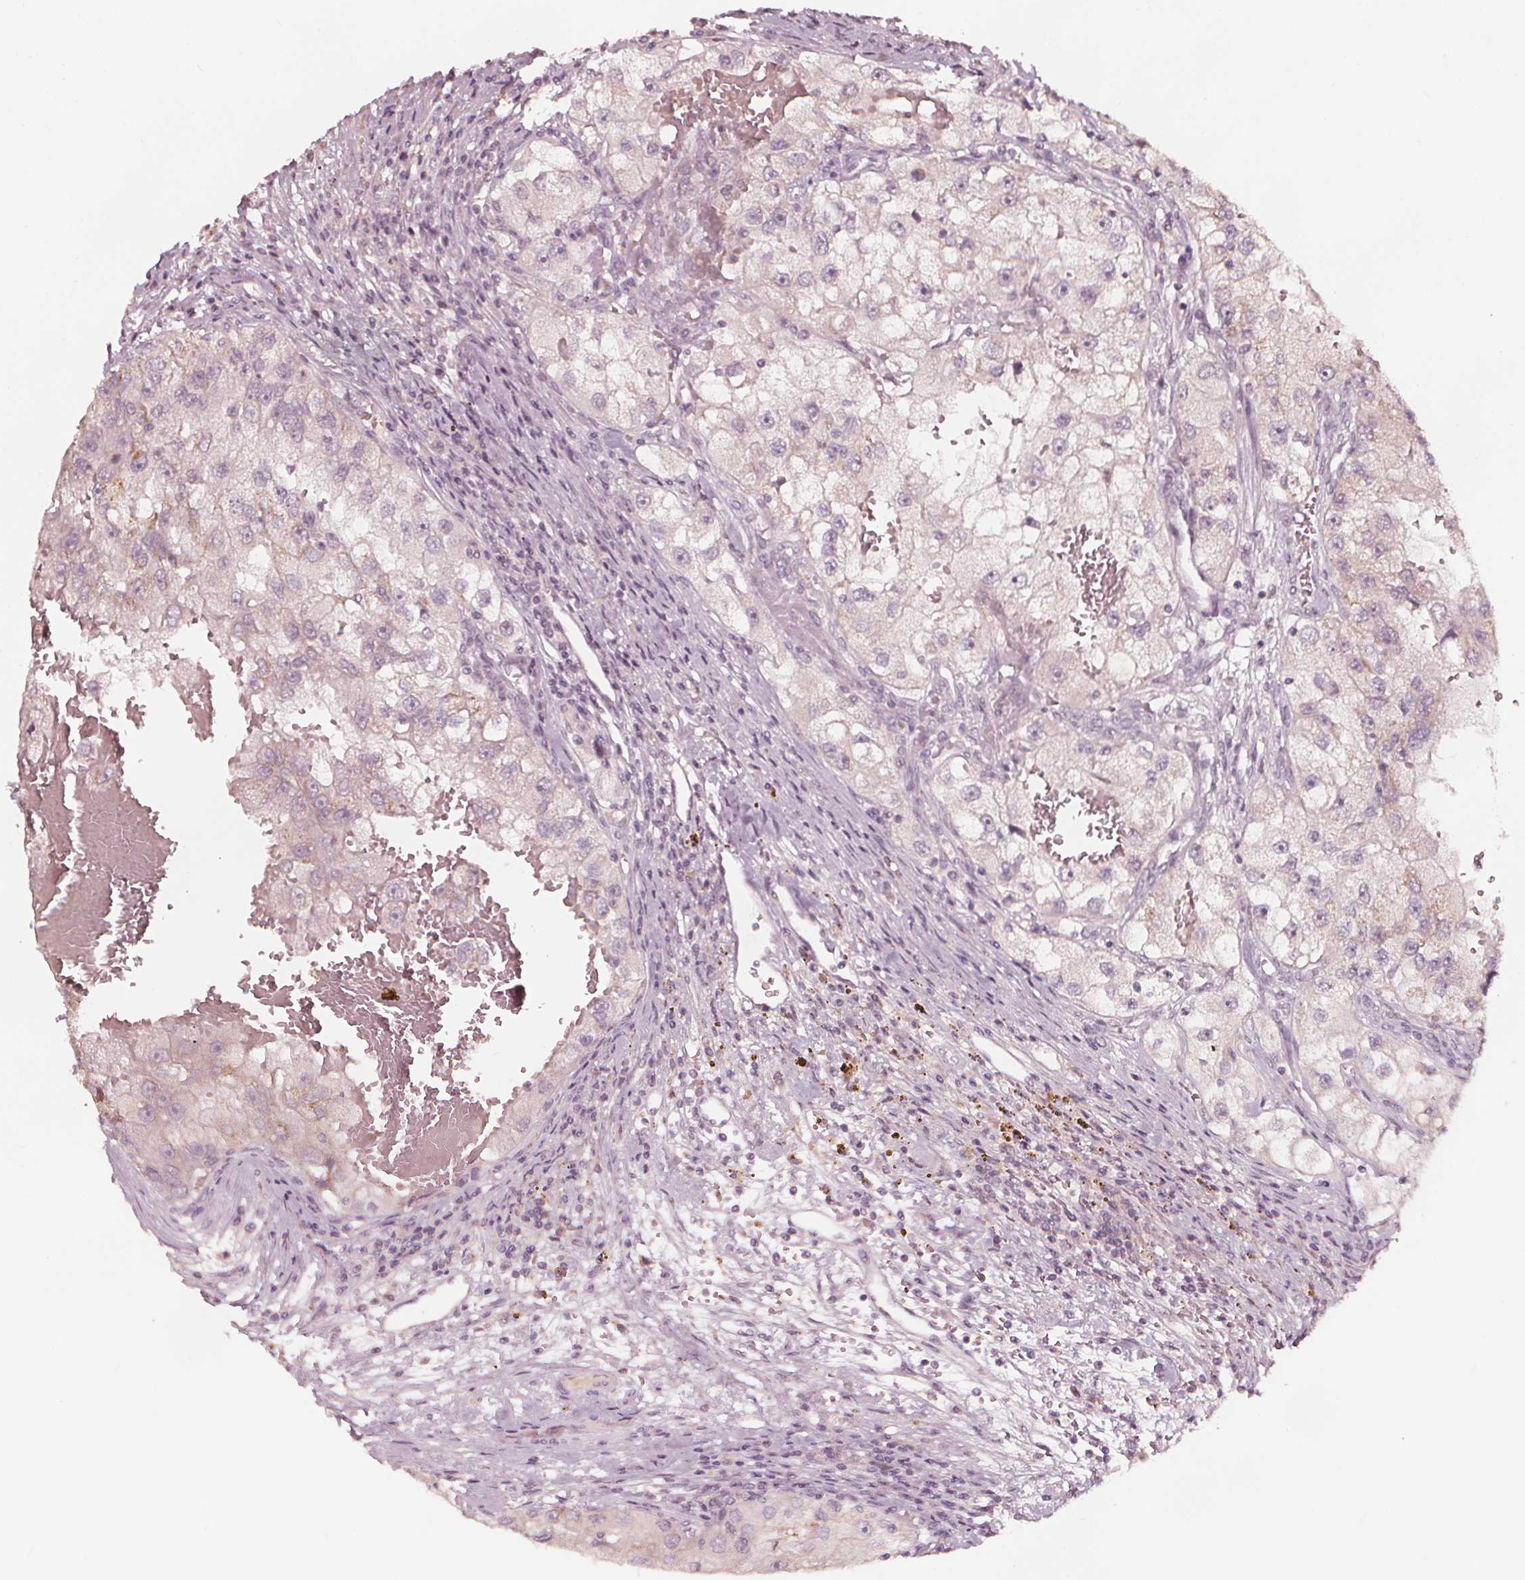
{"staining": {"intensity": "negative", "quantity": "none", "location": "none"}, "tissue": "renal cancer", "cell_type": "Tumor cells", "image_type": "cancer", "snomed": [{"axis": "morphology", "description": "Adenocarcinoma, NOS"}, {"axis": "topography", "description": "Kidney"}], "caption": "Protein analysis of adenocarcinoma (renal) demonstrates no significant expression in tumor cells.", "gene": "NPC1L1", "patient": {"sex": "male", "age": 63}}